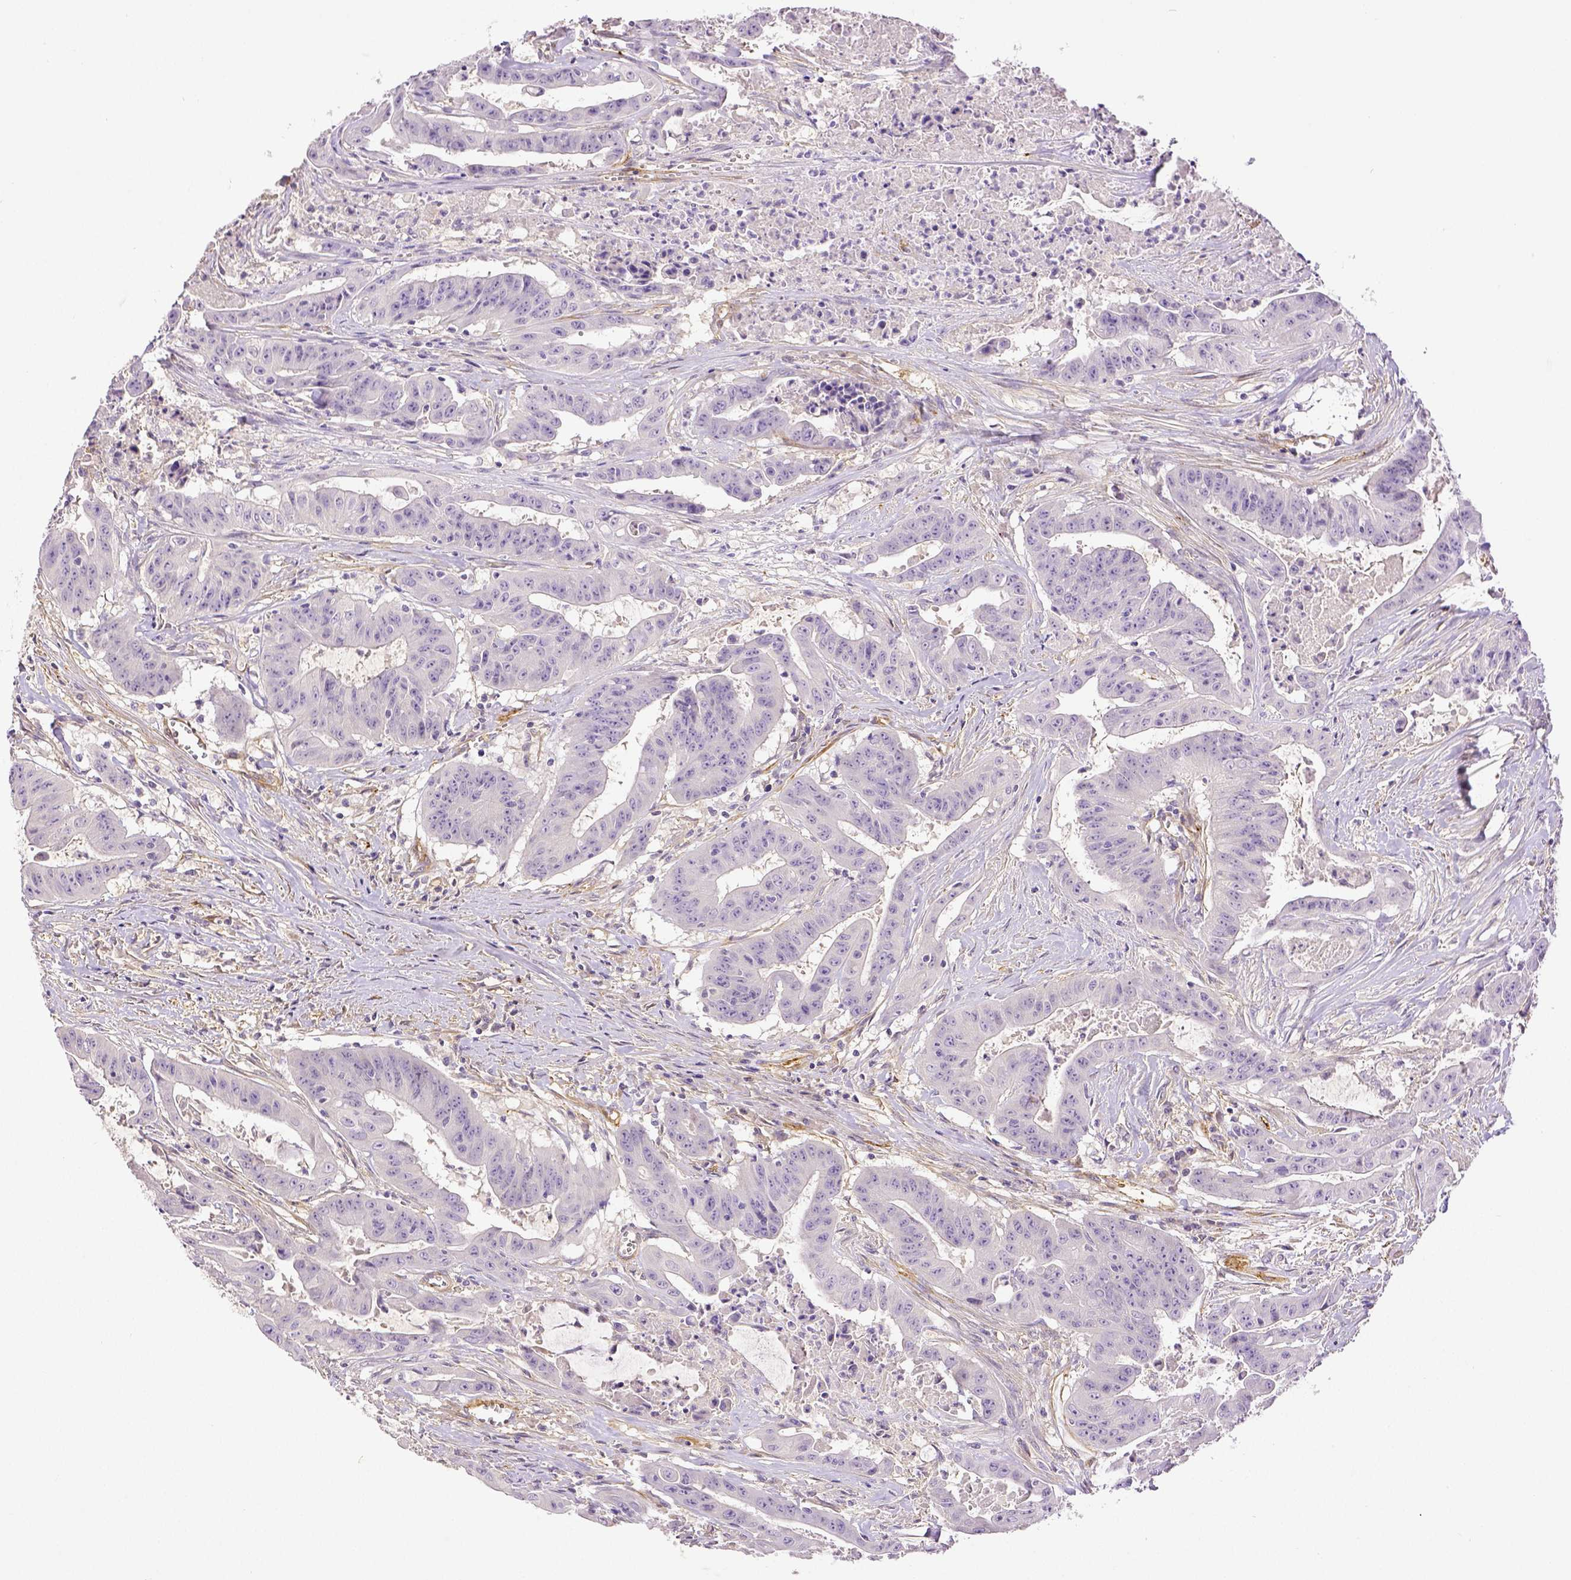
{"staining": {"intensity": "negative", "quantity": "none", "location": "none"}, "tissue": "colorectal cancer", "cell_type": "Tumor cells", "image_type": "cancer", "snomed": [{"axis": "morphology", "description": "Adenocarcinoma, NOS"}, {"axis": "topography", "description": "Colon"}], "caption": "Protein analysis of adenocarcinoma (colorectal) shows no significant expression in tumor cells.", "gene": "THY1", "patient": {"sex": "male", "age": 33}}